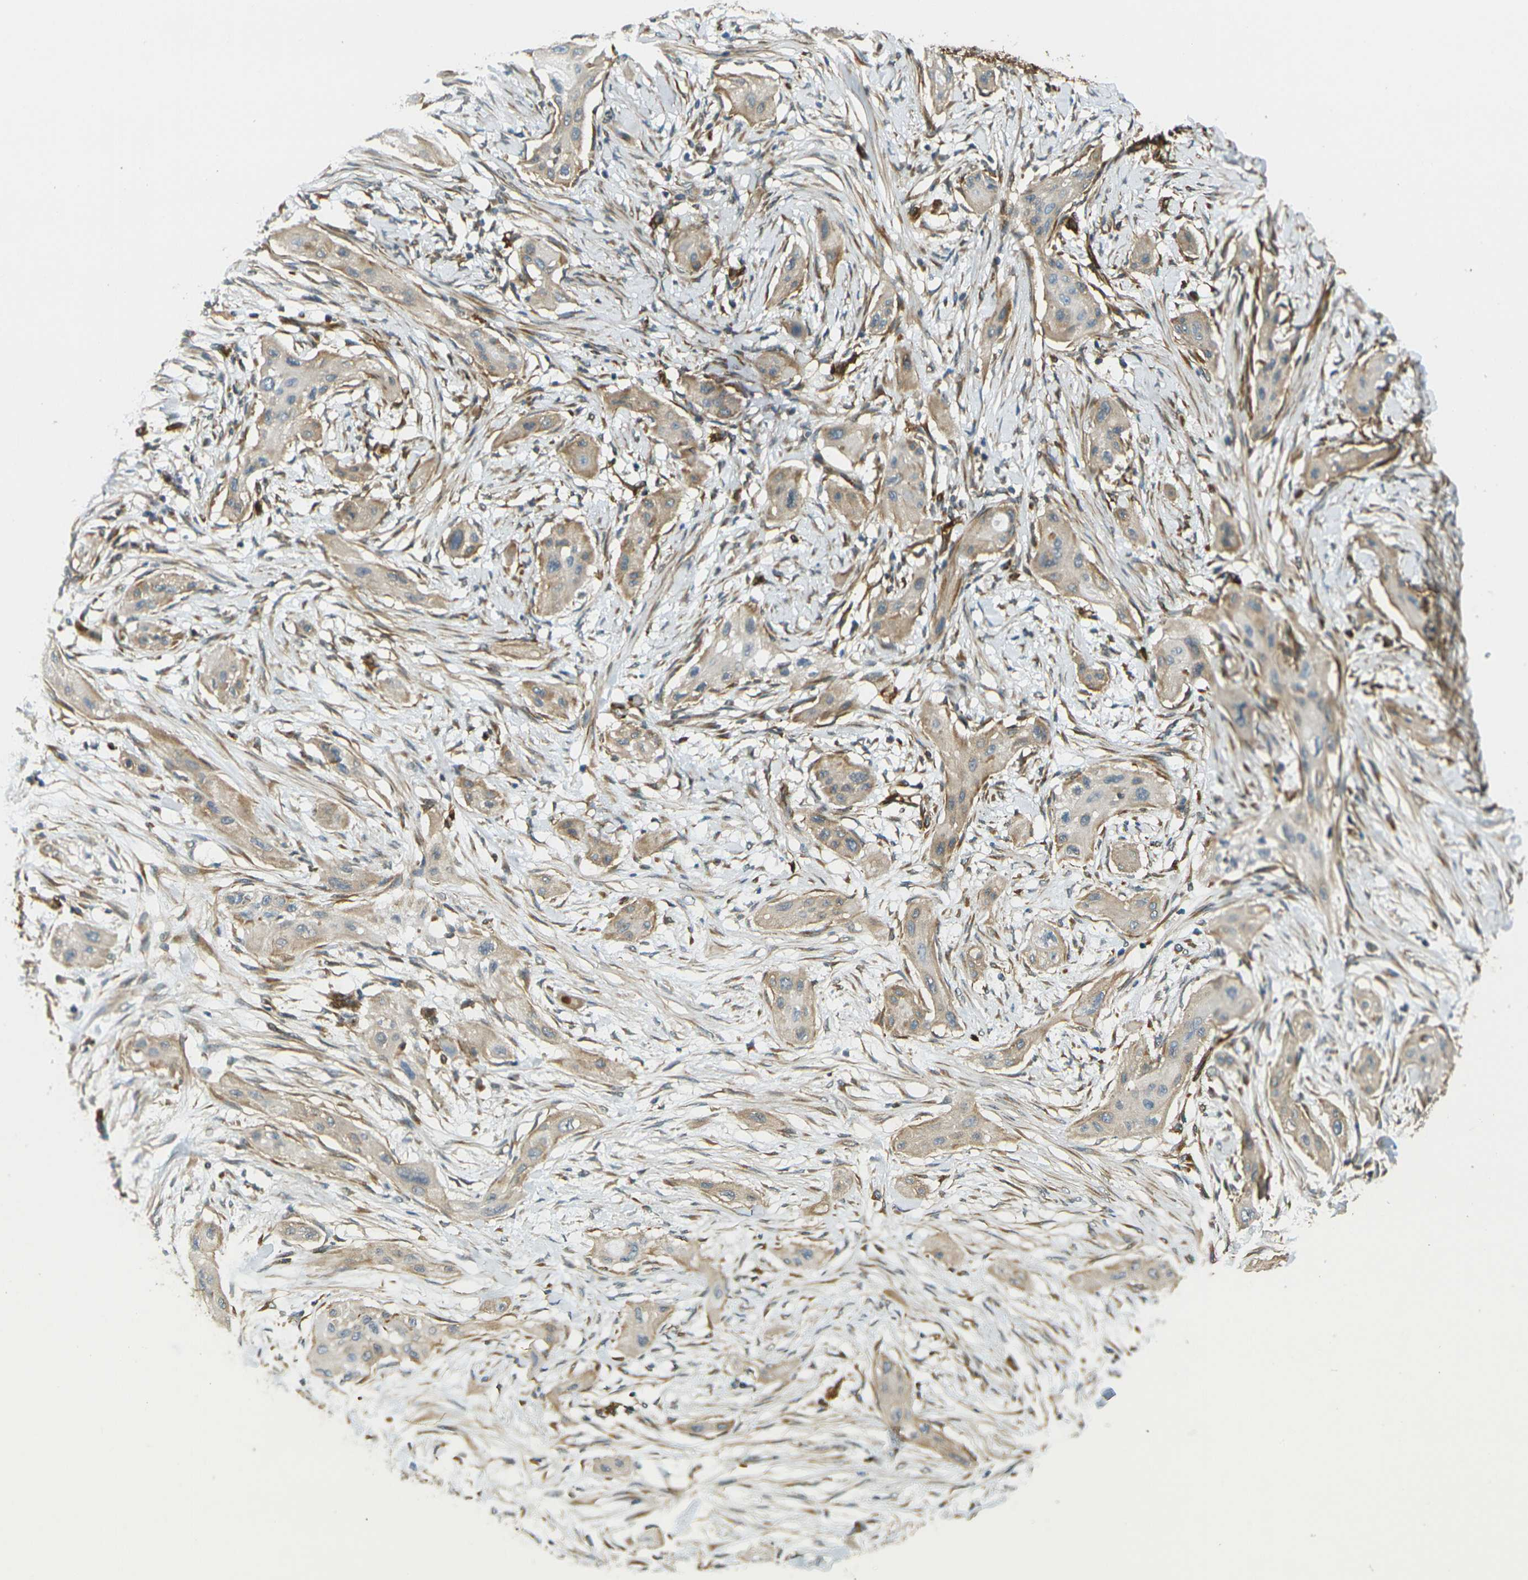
{"staining": {"intensity": "weak", "quantity": ">75%", "location": "cytoplasmic/membranous"}, "tissue": "lung cancer", "cell_type": "Tumor cells", "image_type": "cancer", "snomed": [{"axis": "morphology", "description": "Squamous cell carcinoma, NOS"}, {"axis": "topography", "description": "Lung"}], "caption": "Lung cancer (squamous cell carcinoma) stained with a protein marker displays weak staining in tumor cells.", "gene": "CYTH3", "patient": {"sex": "female", "age": 47}}